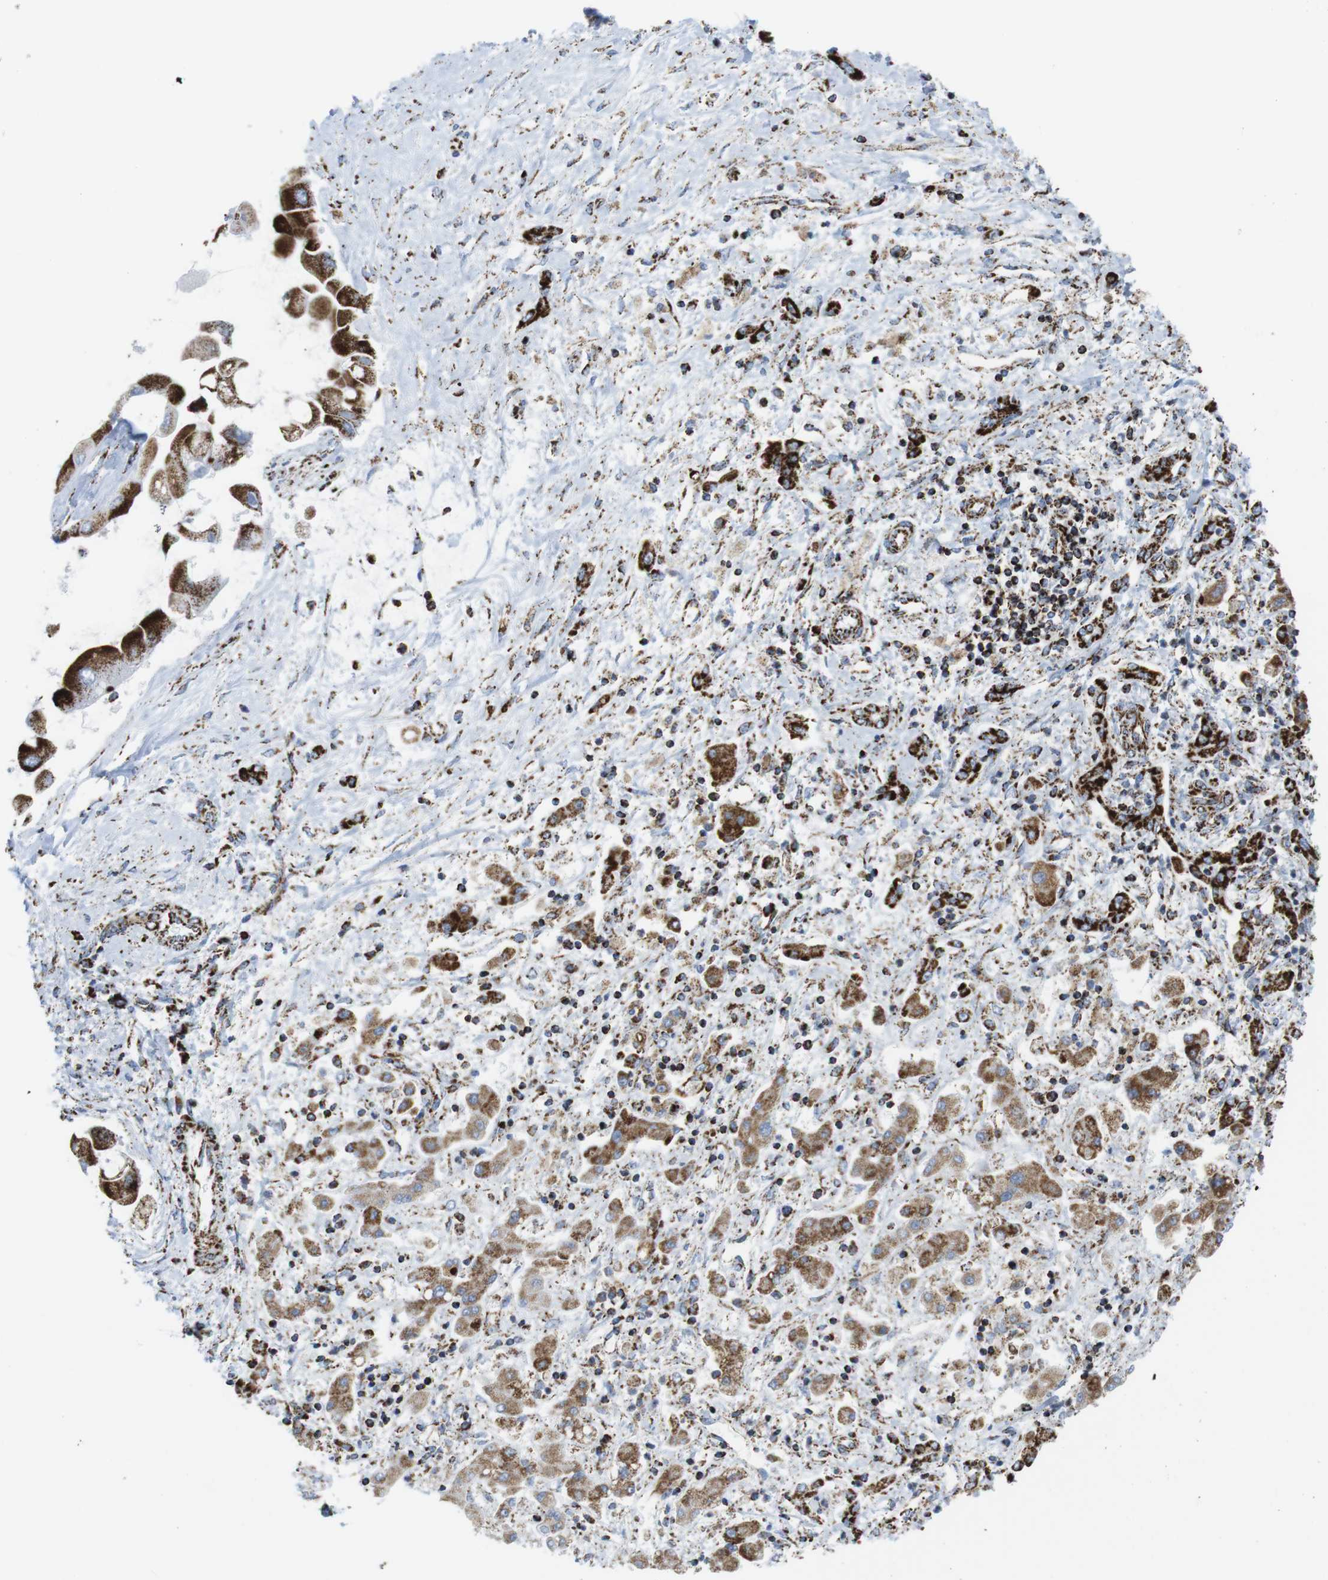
{"staining": {"intensity": "strong", "quantity": ">75%", "location": "cytoplasmic/membranous"}, "tissue": "liver cancer", "cell_type": "Tumor cells", "image_type": "cancer", "snomed": [{"axis": "morphology", "description": "Cholangiocarcinoma"}, {"axis": "topography", "description": "Liver"}], "caption": "A high amount of strong cytoplasmic/membranous staining is identified in approximately >75% of tumor cells in liver cancer tissue. (Stains: DAB (3,3'-diaminobenzidine) in brown, nuclei in blue, Microscopy: brightfield microscopy at high magnification).", "gene": "ATP5PO", "patient": {"sex": "male", "age": 50}}